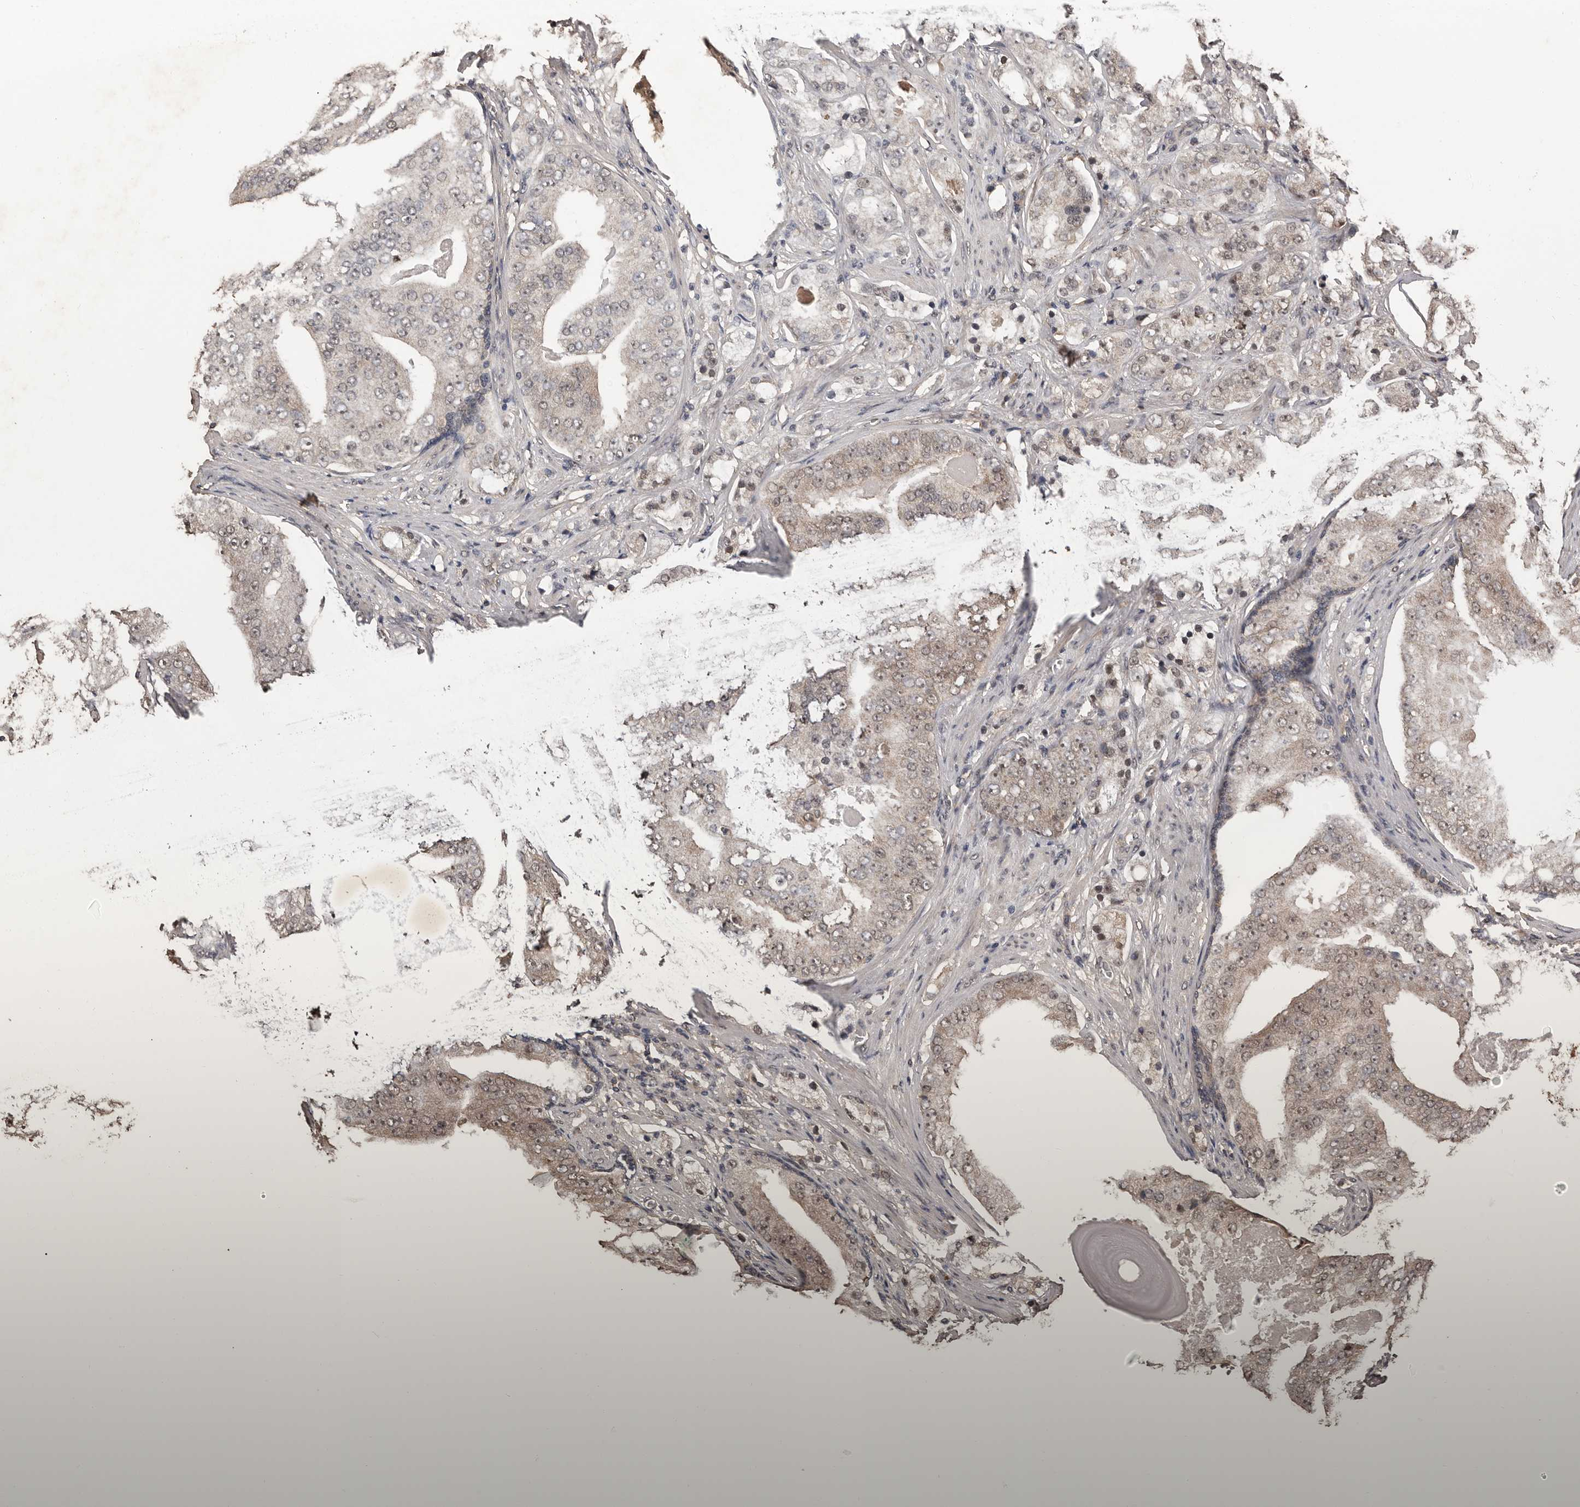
{"staining": {"intensity": "weak", "quantity": "25%-75%", "location": "cytoplasmic/membranous,nuclear"}, "tissue": "prostate cancer", "cell_type": "Tumor cells", "image_type": "cancer", "snomed": [{"axis": "morphology", "description": "Adenocarcinoma, High grade"}, {"axis": "topography", "description": "Prostate"}], "caption": "Prostate adenocarcinoma (high-grade) stained for a protein exhibits weak cytoplasmic/membranous and nuclear positivity in tumor cells.", "gene": "VPS37A", "patient": {"sex": "male", "age": 68}}